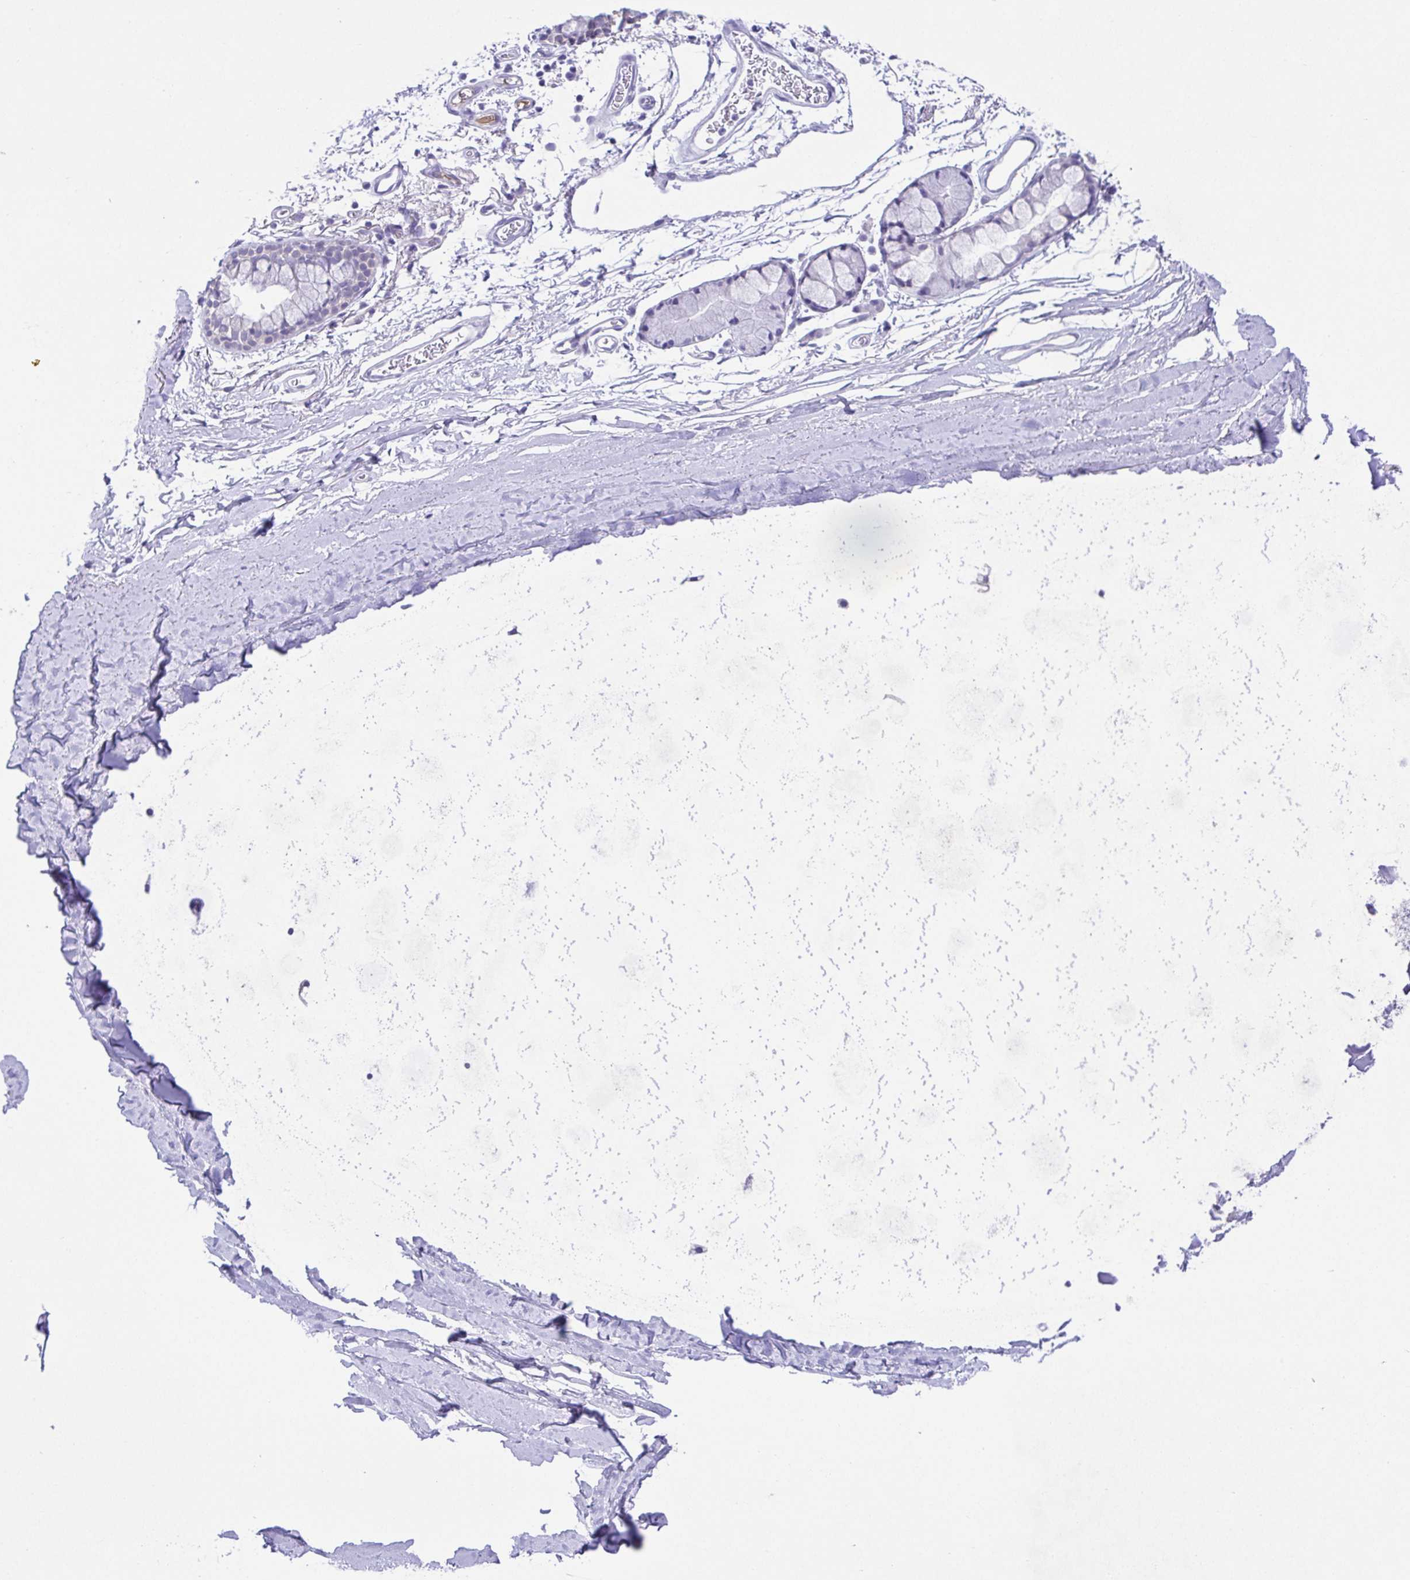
{"staining": {"intensity": "negative", "quantity": "none", "location": "none"}, "tissue": "adipose tissue", "cell_type": "Adipocytes", "image_type": "normal", "snomed": [{"axis": "morphology", "description": "Normal tissue, NOS"}, {"axis": "topography", "description": "Cartilage tissue"}, {"axis": "topography", "description": "Bronchus"}], "caption": "Immunohistochemistry (IHC) photomicrograph of benign human adipose tissue stained for a protein (brown), which shows no staining in adipocytes.", "gene": "SPATA4", "patient": {"sex": "female", "age": 79}}